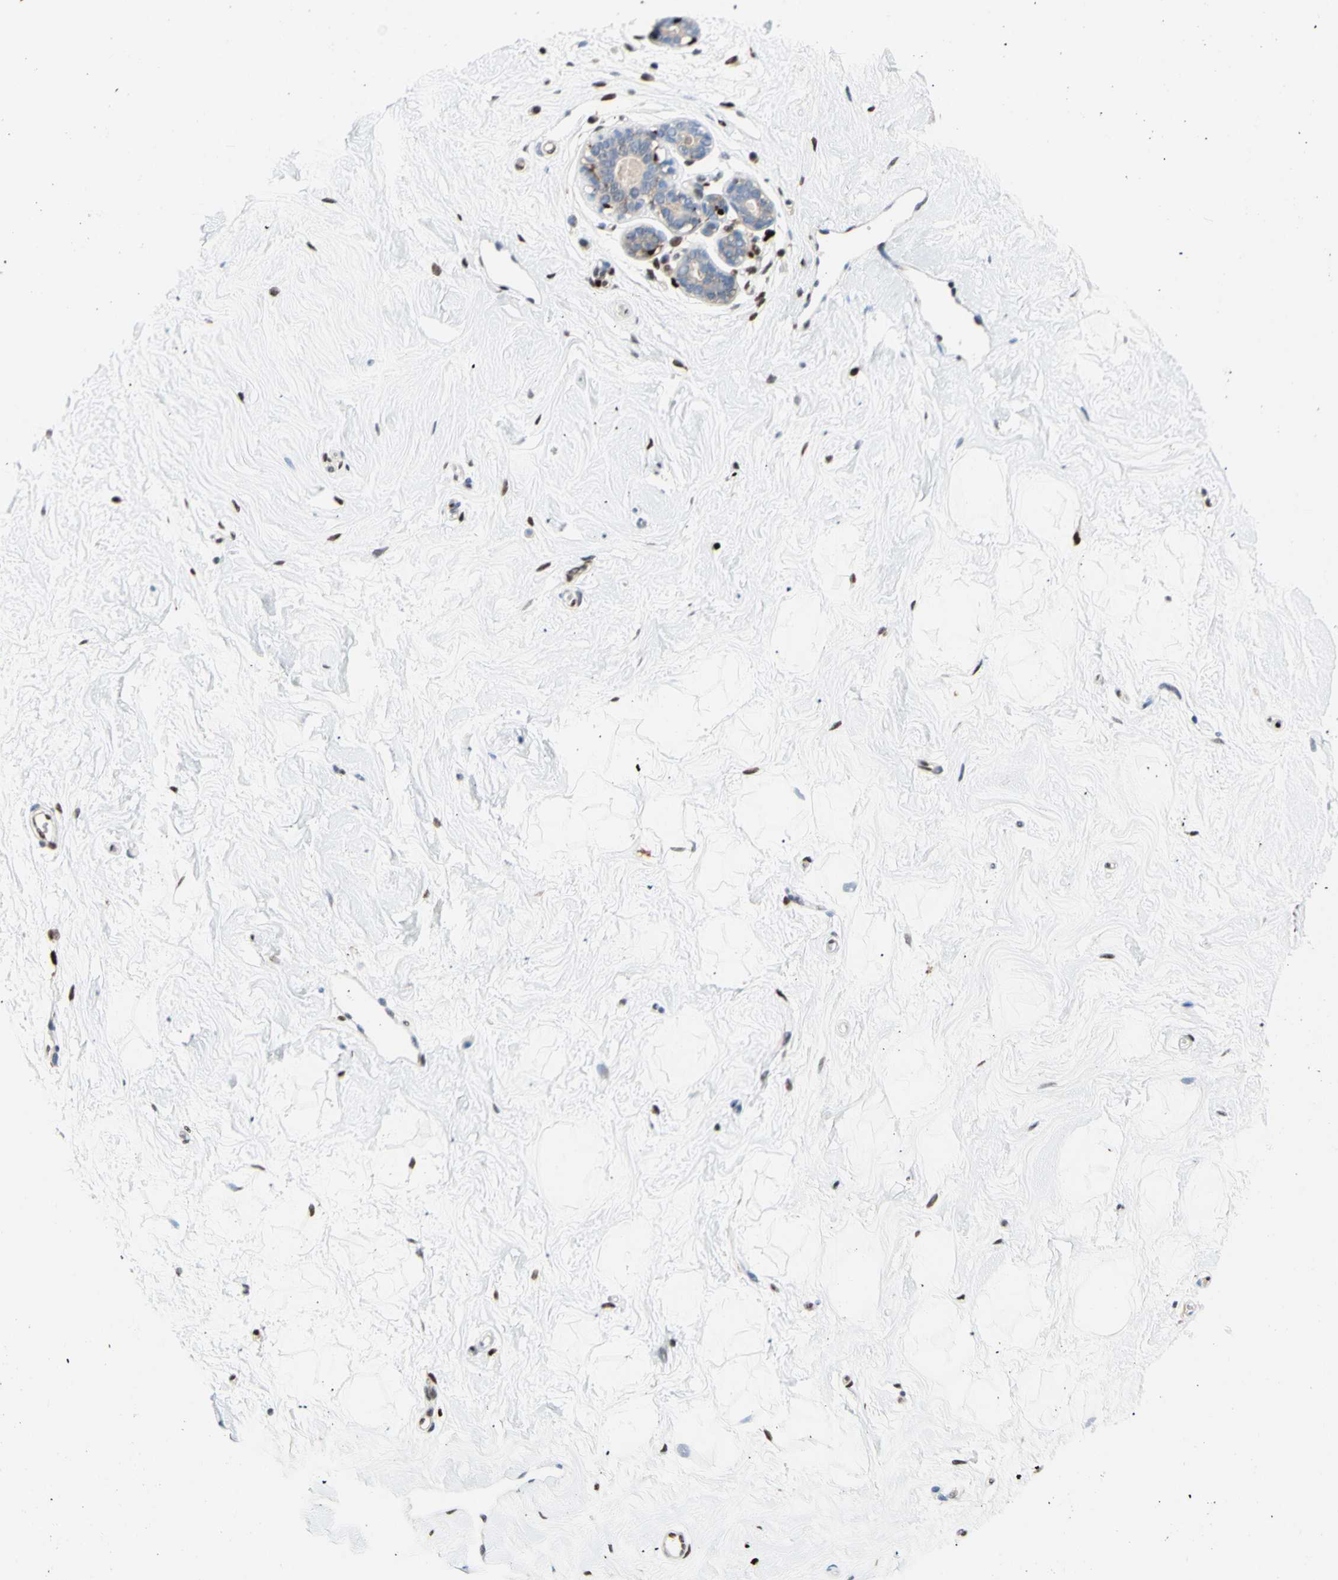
{"staining": {"intensity": "negative", "quantity": "none", "location": "none"}, "tissue": "breast", "cell_type": "Adipocytes", "image_type": "normal", "snomed": [{"axis": "morphology", "description": "Normal tissue, NOS"}, {"axis": "topography", "description": "Breast"}], "caption": "IHC of unremarkable human breast displays no positivity in adipocytes.", "gene": "EED", "patient": {"sex": "female", "age": 23}}